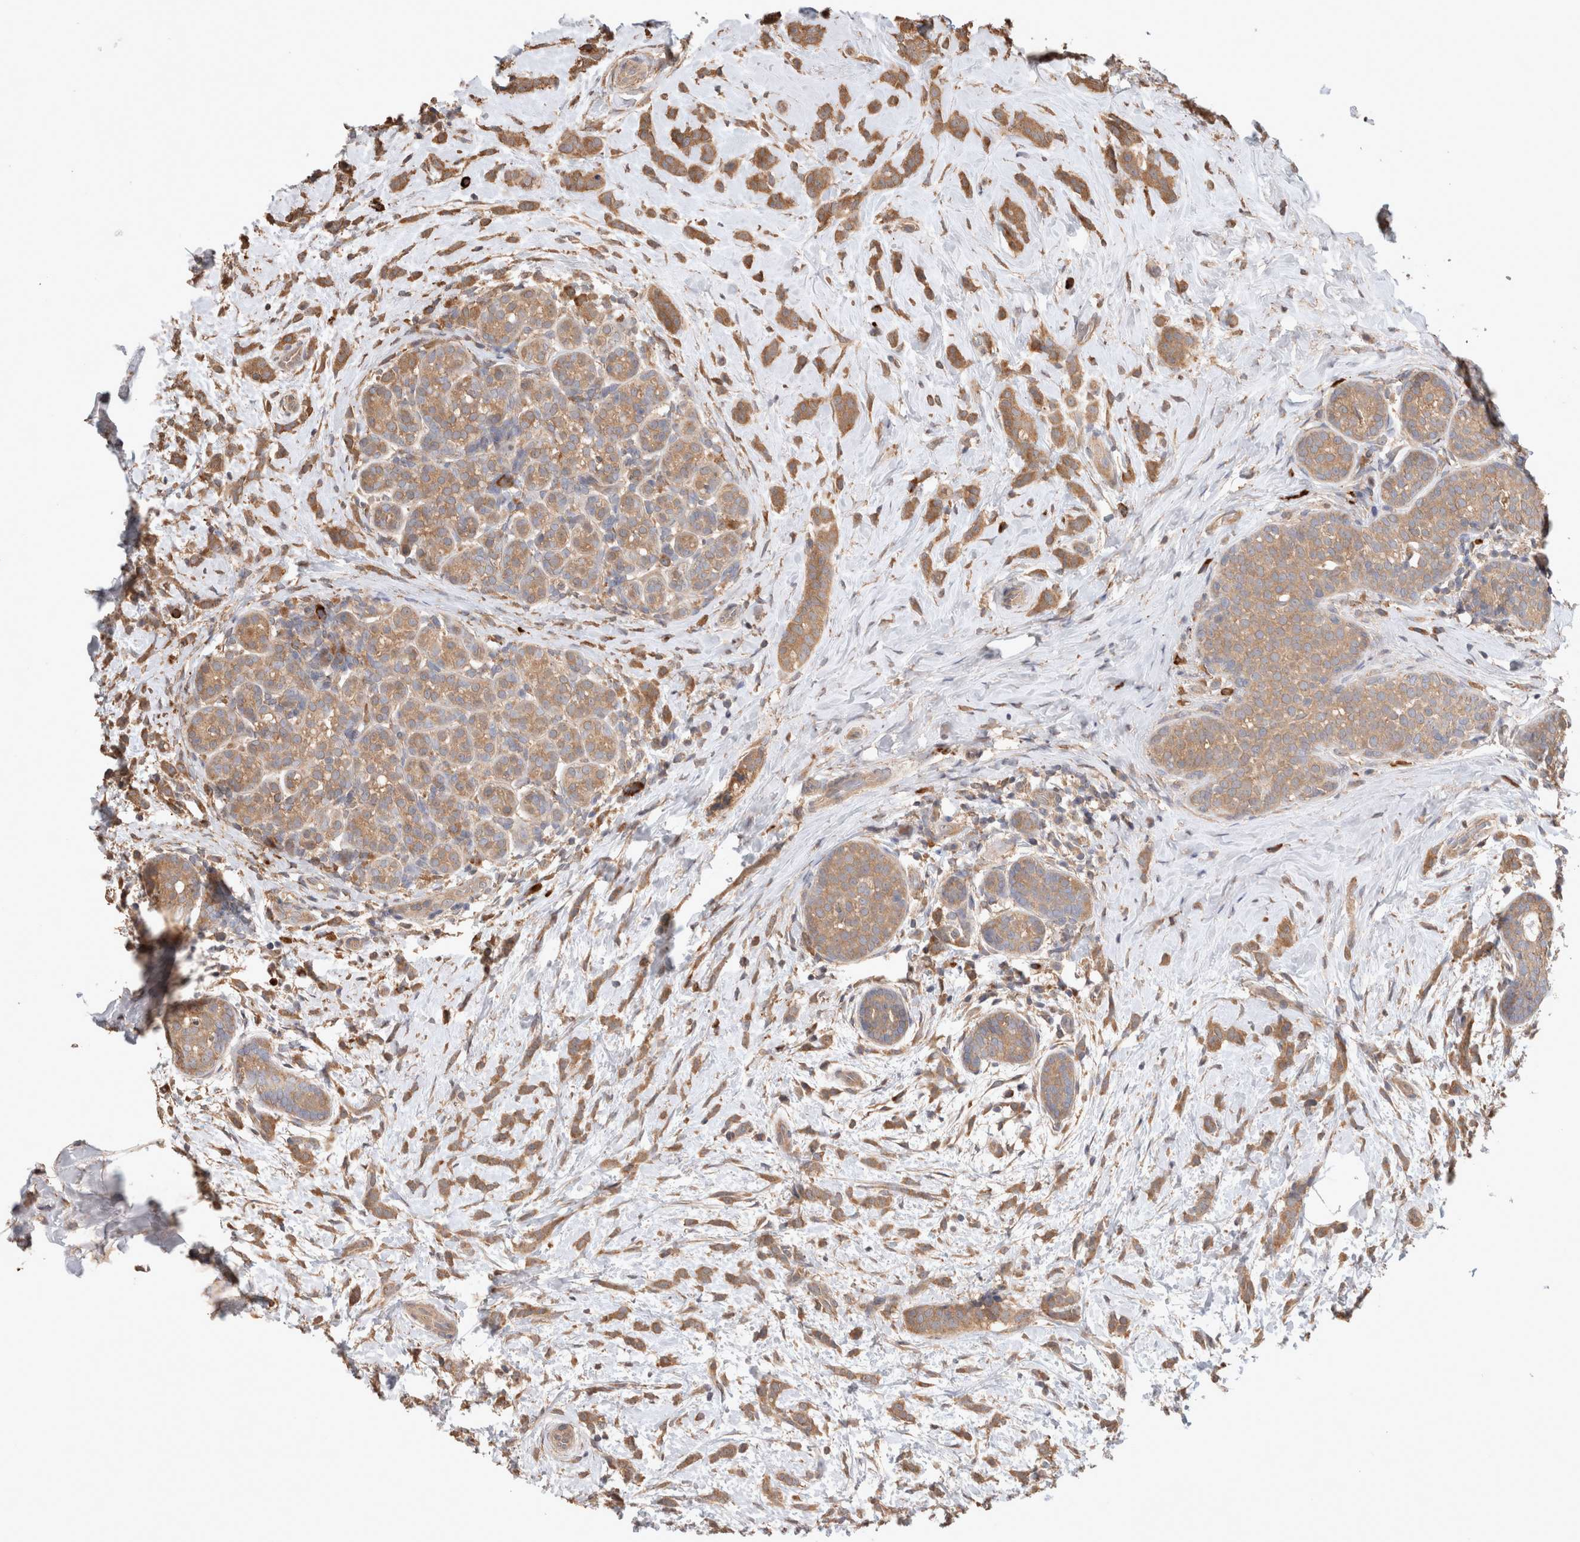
{"staining": {"intensity": "moderate", "quantity": ">75%", "location": "cytoplasmic/membranous"}, "tissue": "breast cancer", "cell_type": "Tumor cells", "image_type": "cancer", "snomed": [{"axis": "morphology", "description": "Lobular carcinoma, in situ"}, {"axis": "morphology", "description": "Lobular carcinoma"}, {"axis": "topography", "description": "Breast"}], "caption": "Moderate cytoplasmic/membranous protein positivity is present in about >75% of tumor cells in breast cancer.", "gene": "HROB", "patient": {"sex": "female", "age": 41}}